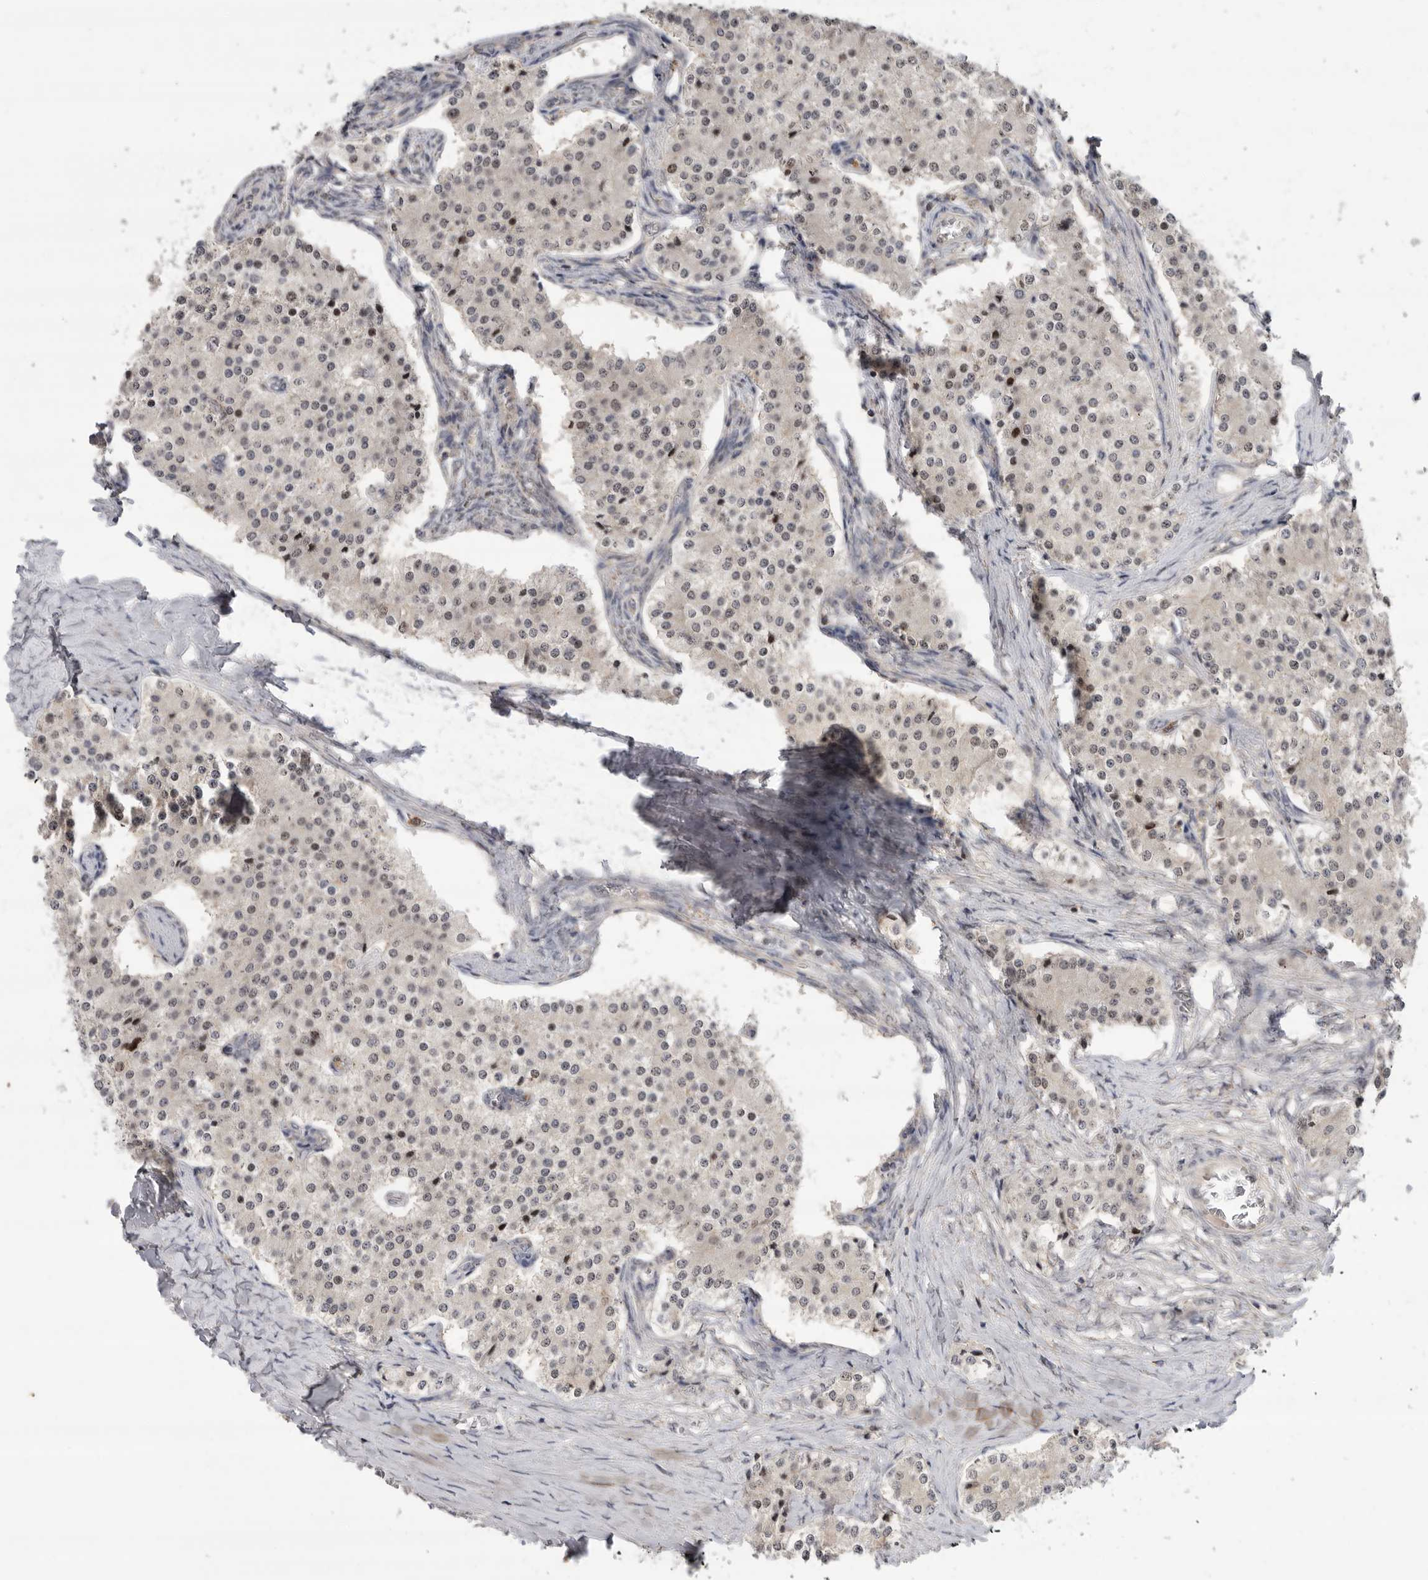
{"staining": {"intensity": "weak", "quantity": "<25%", "location": "nuclear"}, "tissue": "carcinoid", "cell_type": "Tumor cells", "image_type": "cancer", "snomed": [{"axis": "morphology", "description": "Carcinoid, malignant, NOS"}, {"axis": "topography", "description": "Colon"}], "caption": "High power microscopy histopathology image of an immunohistochemistry photomicrograph of carcinoid (malignant), revealing no significant expression in tumor cells.", "gene": "KLK5", "patient": {"sex": "female", "age": 52}}